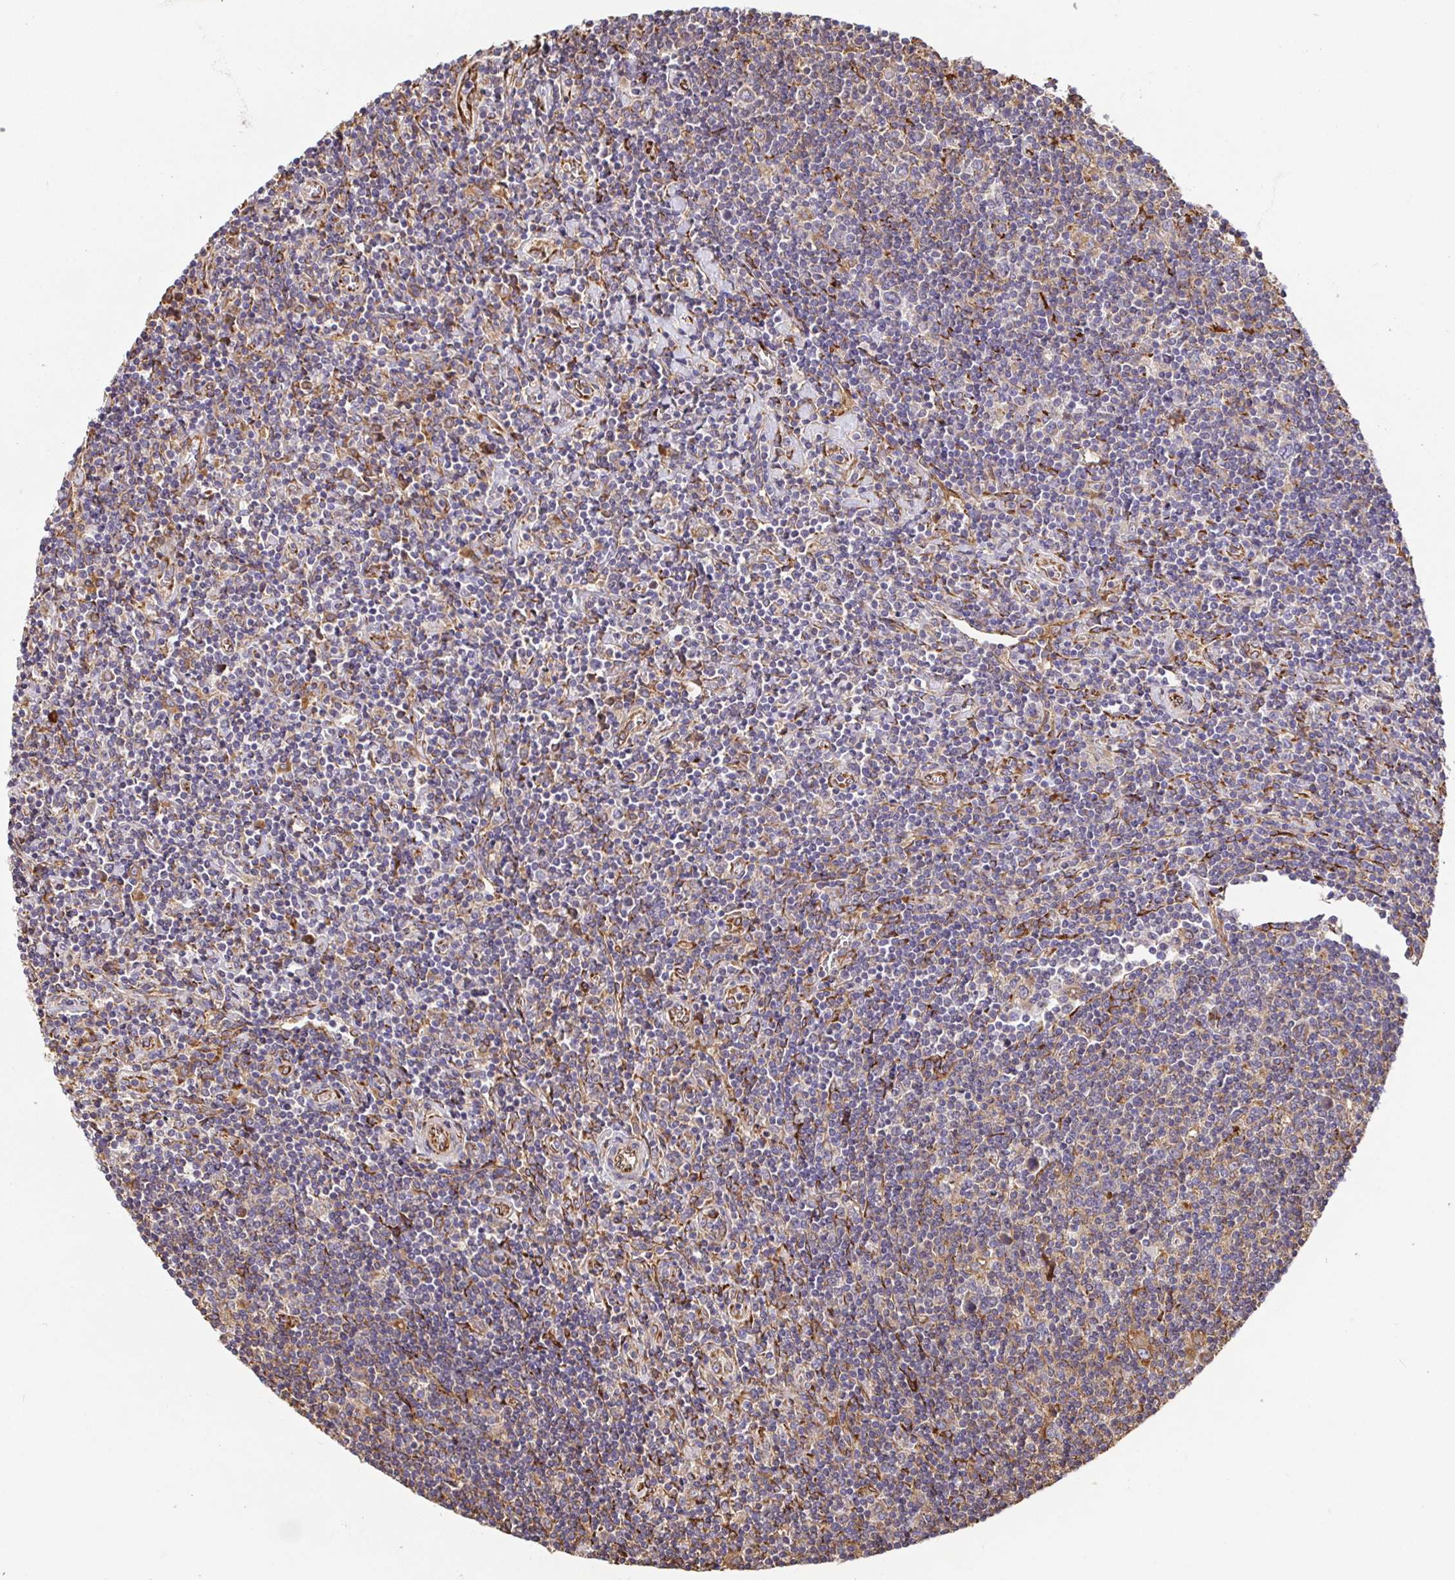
{"staining": {"intensity": "moderate", "quantity": "25%-75%", "location": "cytoplasmic/membranous"}, "tissue": "lymphoma", "cell_type": "Tumor cells", "image_type": "cancer", "snomed": [{"axis": "morphology", "description": "Hodgkin's disease, NOS"}, {"axis": "topography", "description": "Lymph node"}], "caption": "Immunohistochemistry (IHC) of human Hodgkin's disease exhibits medium levels of moderate cytoplasmic/membranous positivity in approximately 25%-75% of tumor cells.", "gene": "MAOA", "patient": {"sex": "male", "age": 40}}